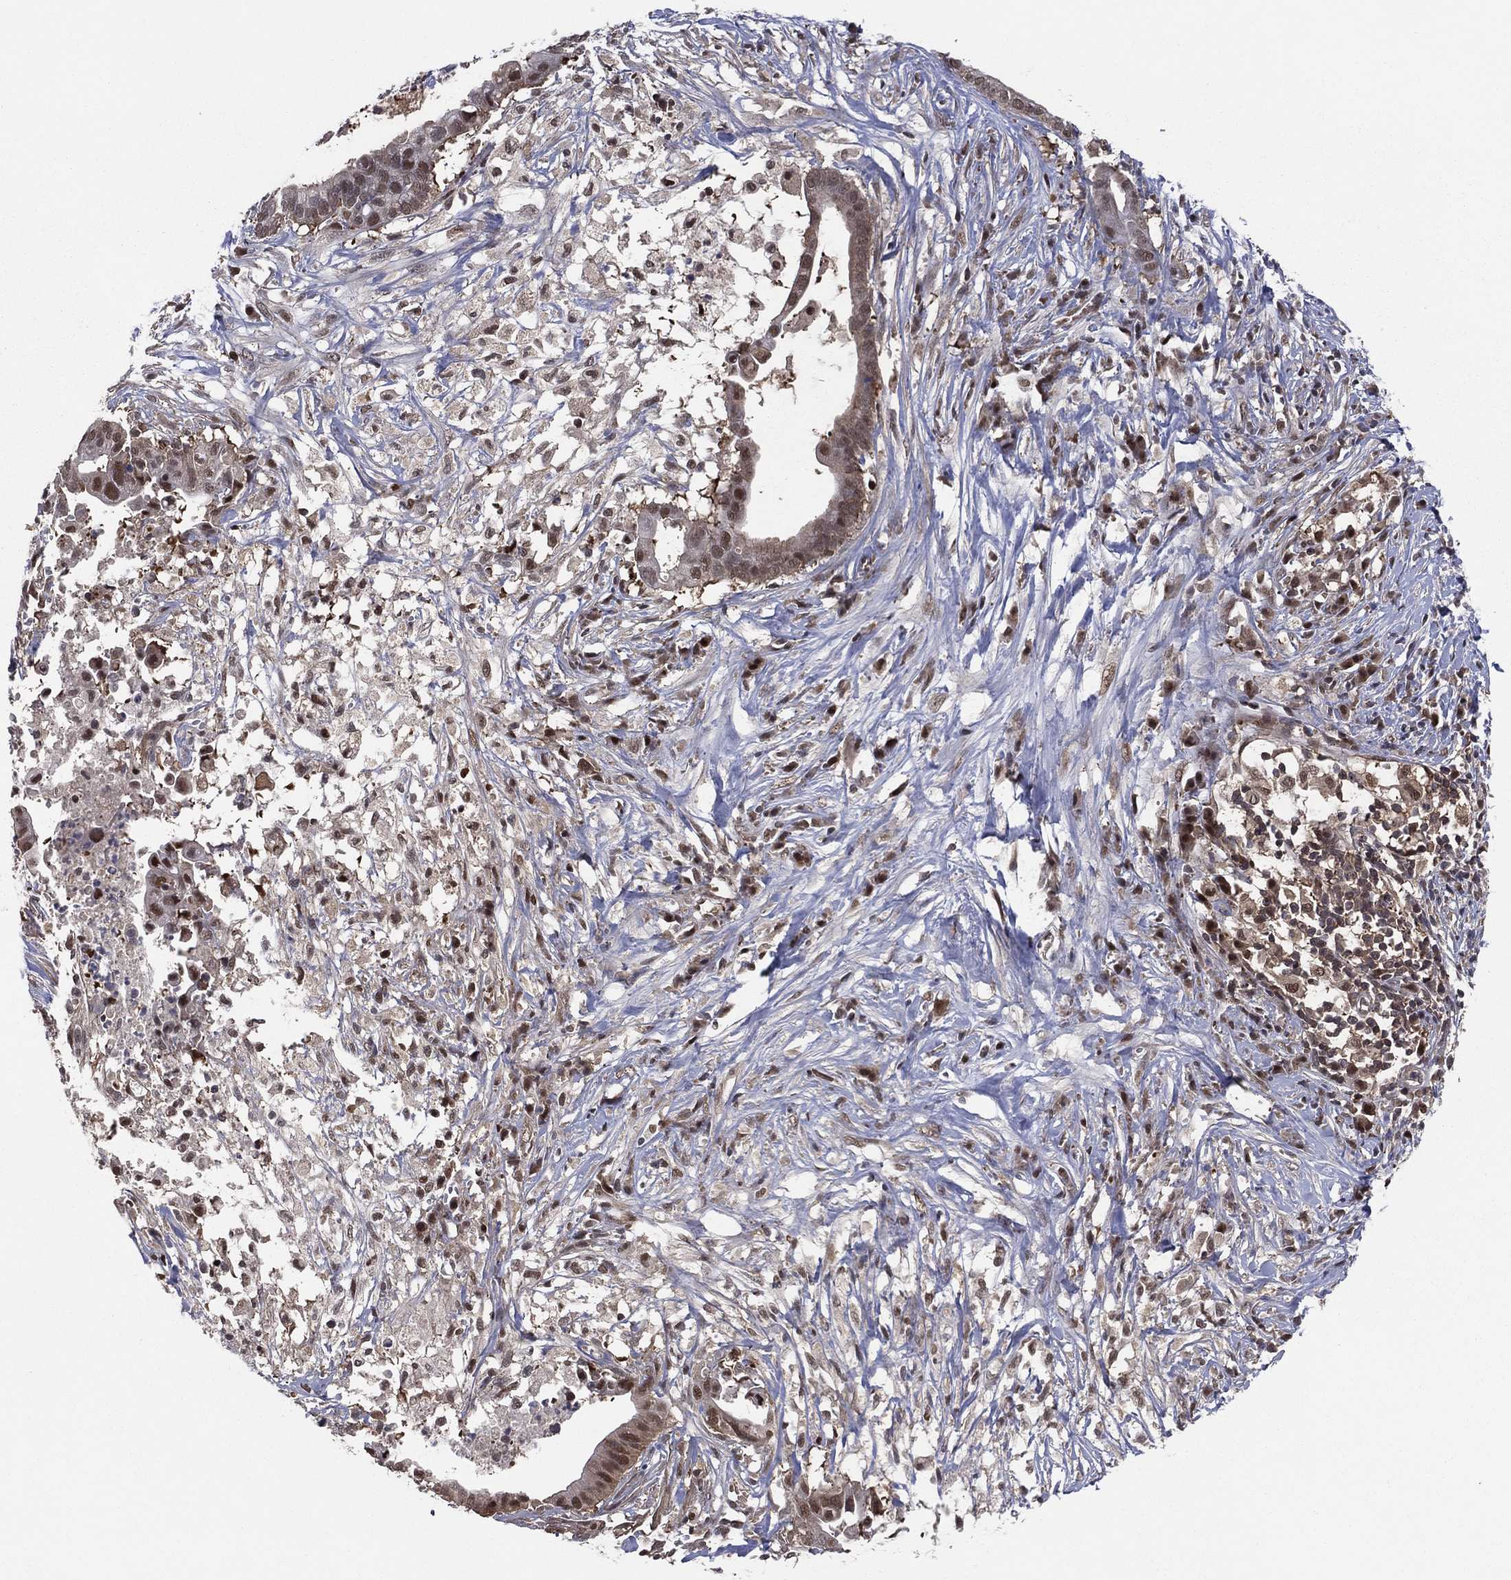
{"staining": {"intensity": "weak", "quantity": "<25%", "location": "cytoplasmic/membranous,nuclear"}, "tissue": "pancreatic cancer", "cell_type": "Tumor cells", "image_type": "cancer", "snomed": [{"axis": "morphology", "description": "Adenocarcinoma, NOS"}, {"axis": "topography", "description": "Pancreas"}], "caption": "Immunohistochemical staining of human pancreatic cancer displays no significant expression in tumor cells.", "gene": "ICOSLG", "patient": {"sex": "male", "age": 61}}